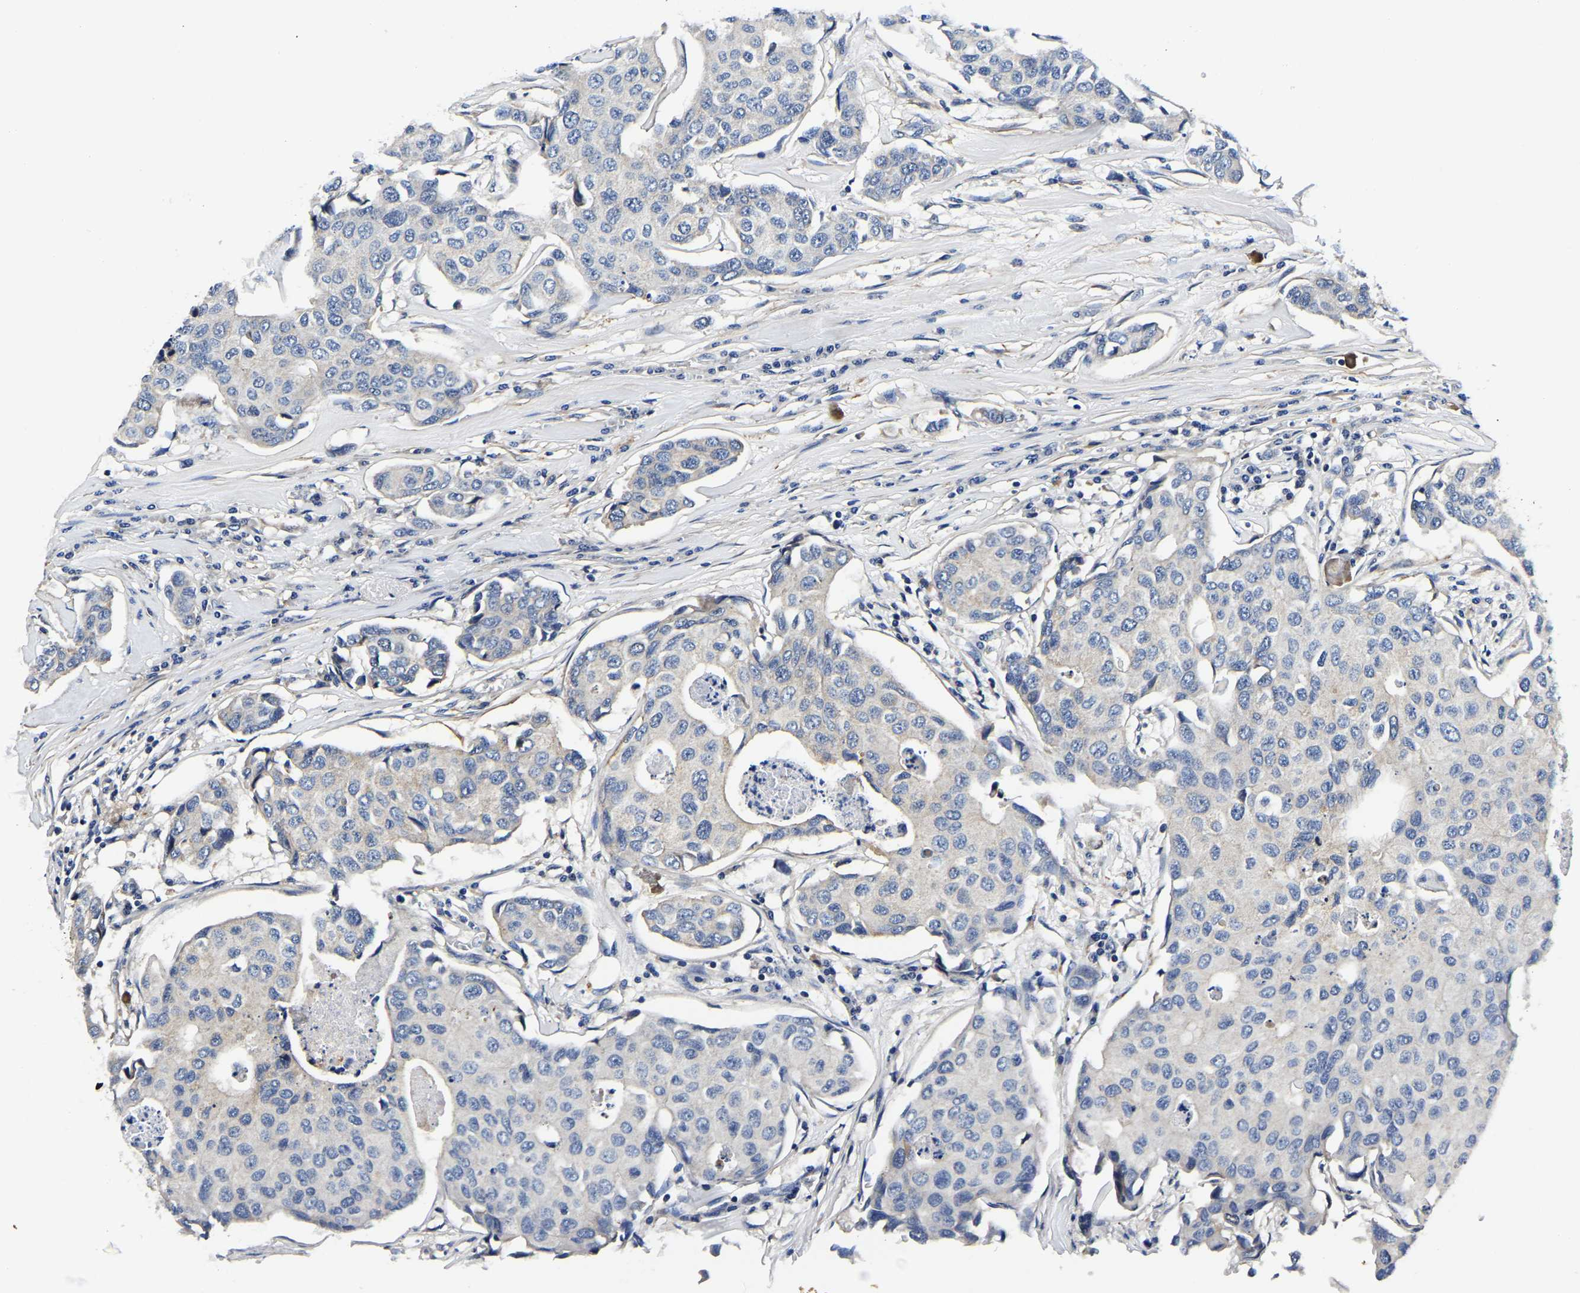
{"staining": {"intensity": "negative", "quantity": "none", "location": "none"}, "tissue": "breast cancer", "cell_type": "Tumor cells", "image_type": "cancer", "snomed": [{"axis": "morphology", "description": "Duct carcinoma"}, {"axis": "topography", "description": "Breast"}], "caption": "Micrograph shows no significant protein expression in tumor cells of breast cancer.", "gene": "KCTD17", "patient": {"sex": "female", "age": 80}}